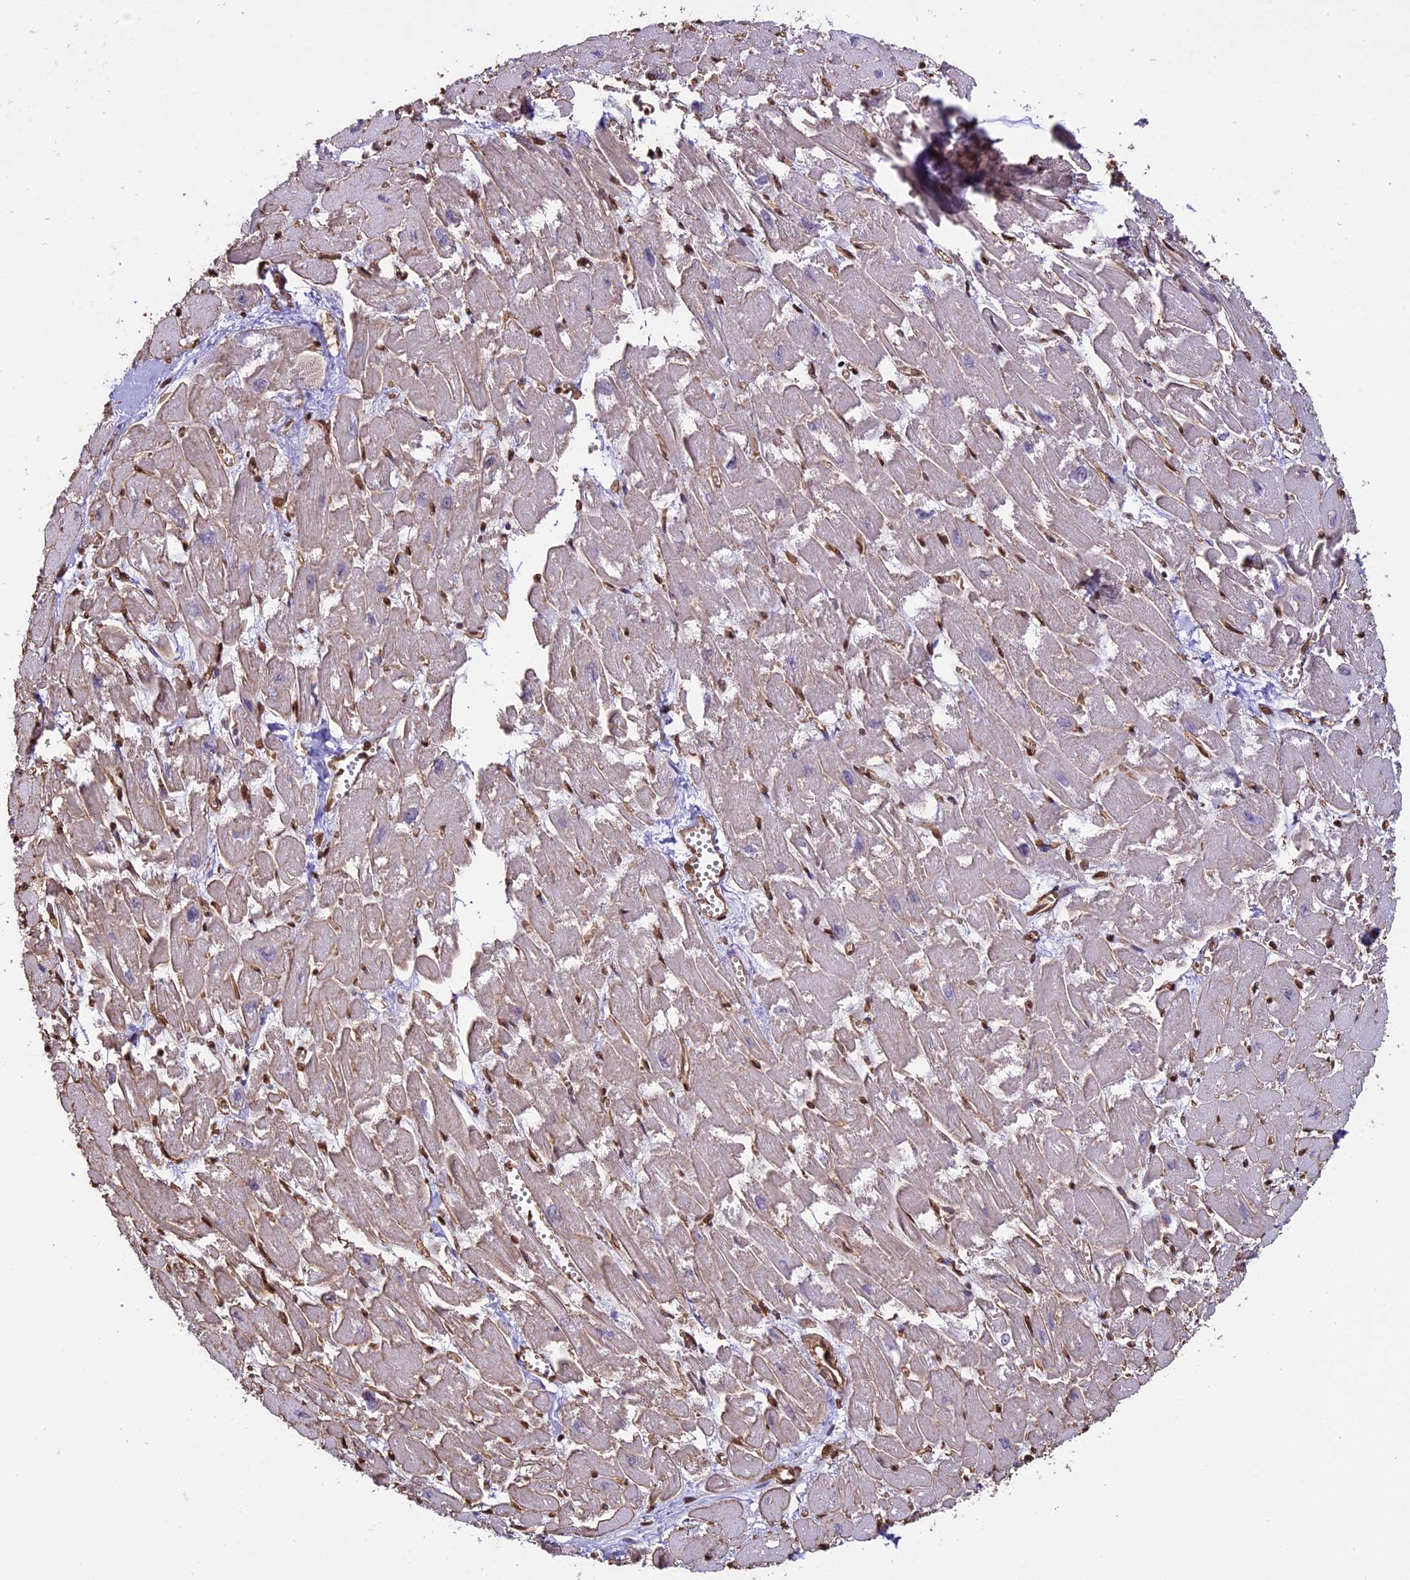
{"staining": {"intensity": "moderate", "quantity": ">75%", "location": "nuclear"}, "tissue": "heart muscle", "cell_type": "Cardiomyocytes", "image_type": "normal", "snomed": [{"axis": "morphology", "description": "Normal tissue, NOS"}, {"axis": "topography", "description": "Heart"}], "caption": "This micrograph displays unremarkable heart muscle stained with IHC to label a protein in brown. The nuclear of cardiomyocytes show moderate positivity for the protein. Nuclei are counter-stained blue.", "gene": "MPHOSPH8", "patient": {"sex": "male", "age": 54}}